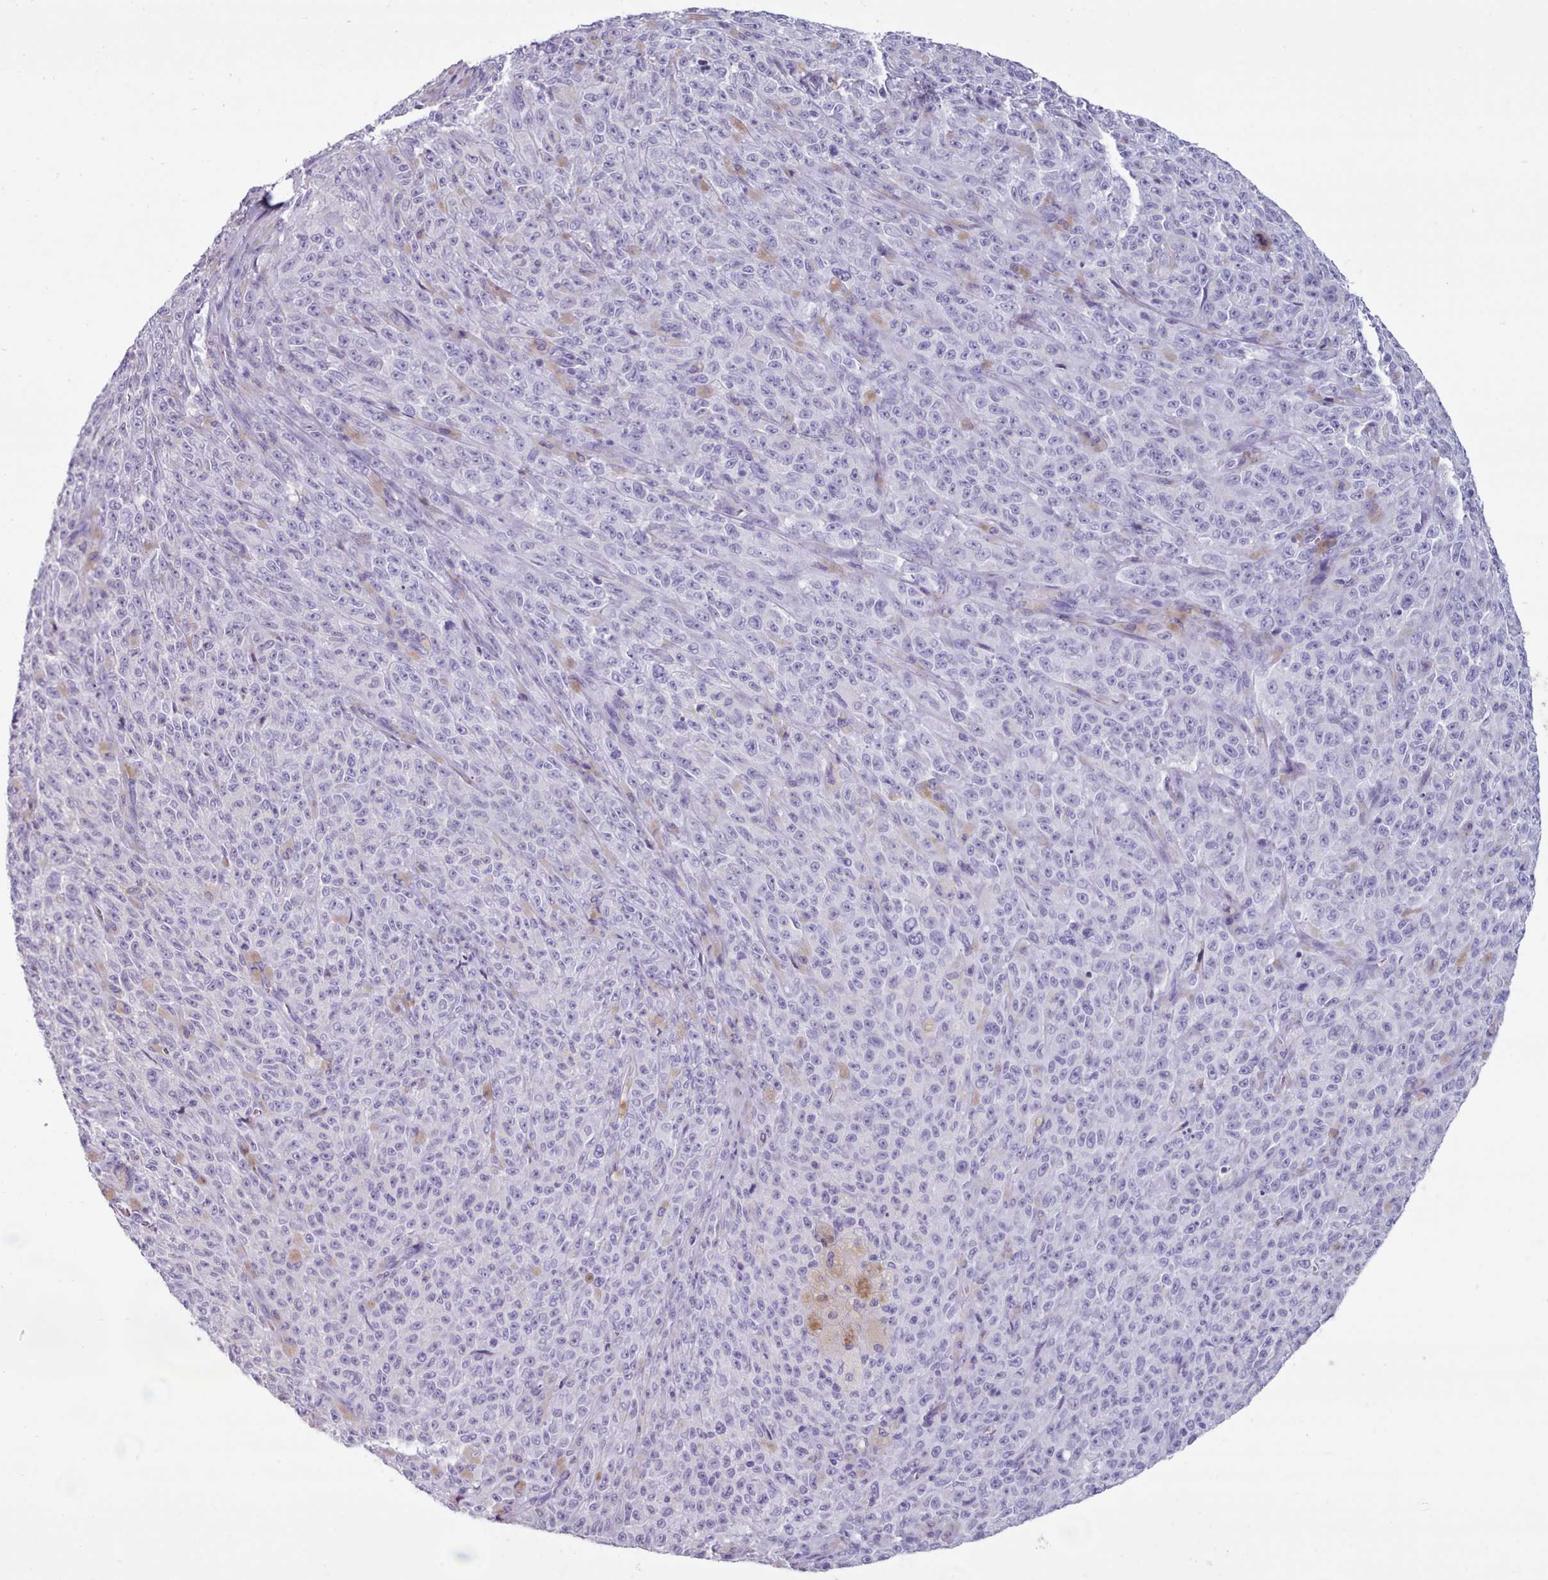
{"staining": {"intensity": "negative", "quantity": "none", "location": "none"}, "tissue": "melanoma", "cell_type": "Tumor cells", "image_type": "cancer", "snomed": [{"axis": "morphology", "description": "Malignant melanoma, NOS"}, {"axis": "topography", "description": "Skin"}], "caption": "The histopathology image exhibits no significant positivity in tumor cells of melanoma.", "gene": "ZNF43", "patient": {"sex": "female", "age": 82}}